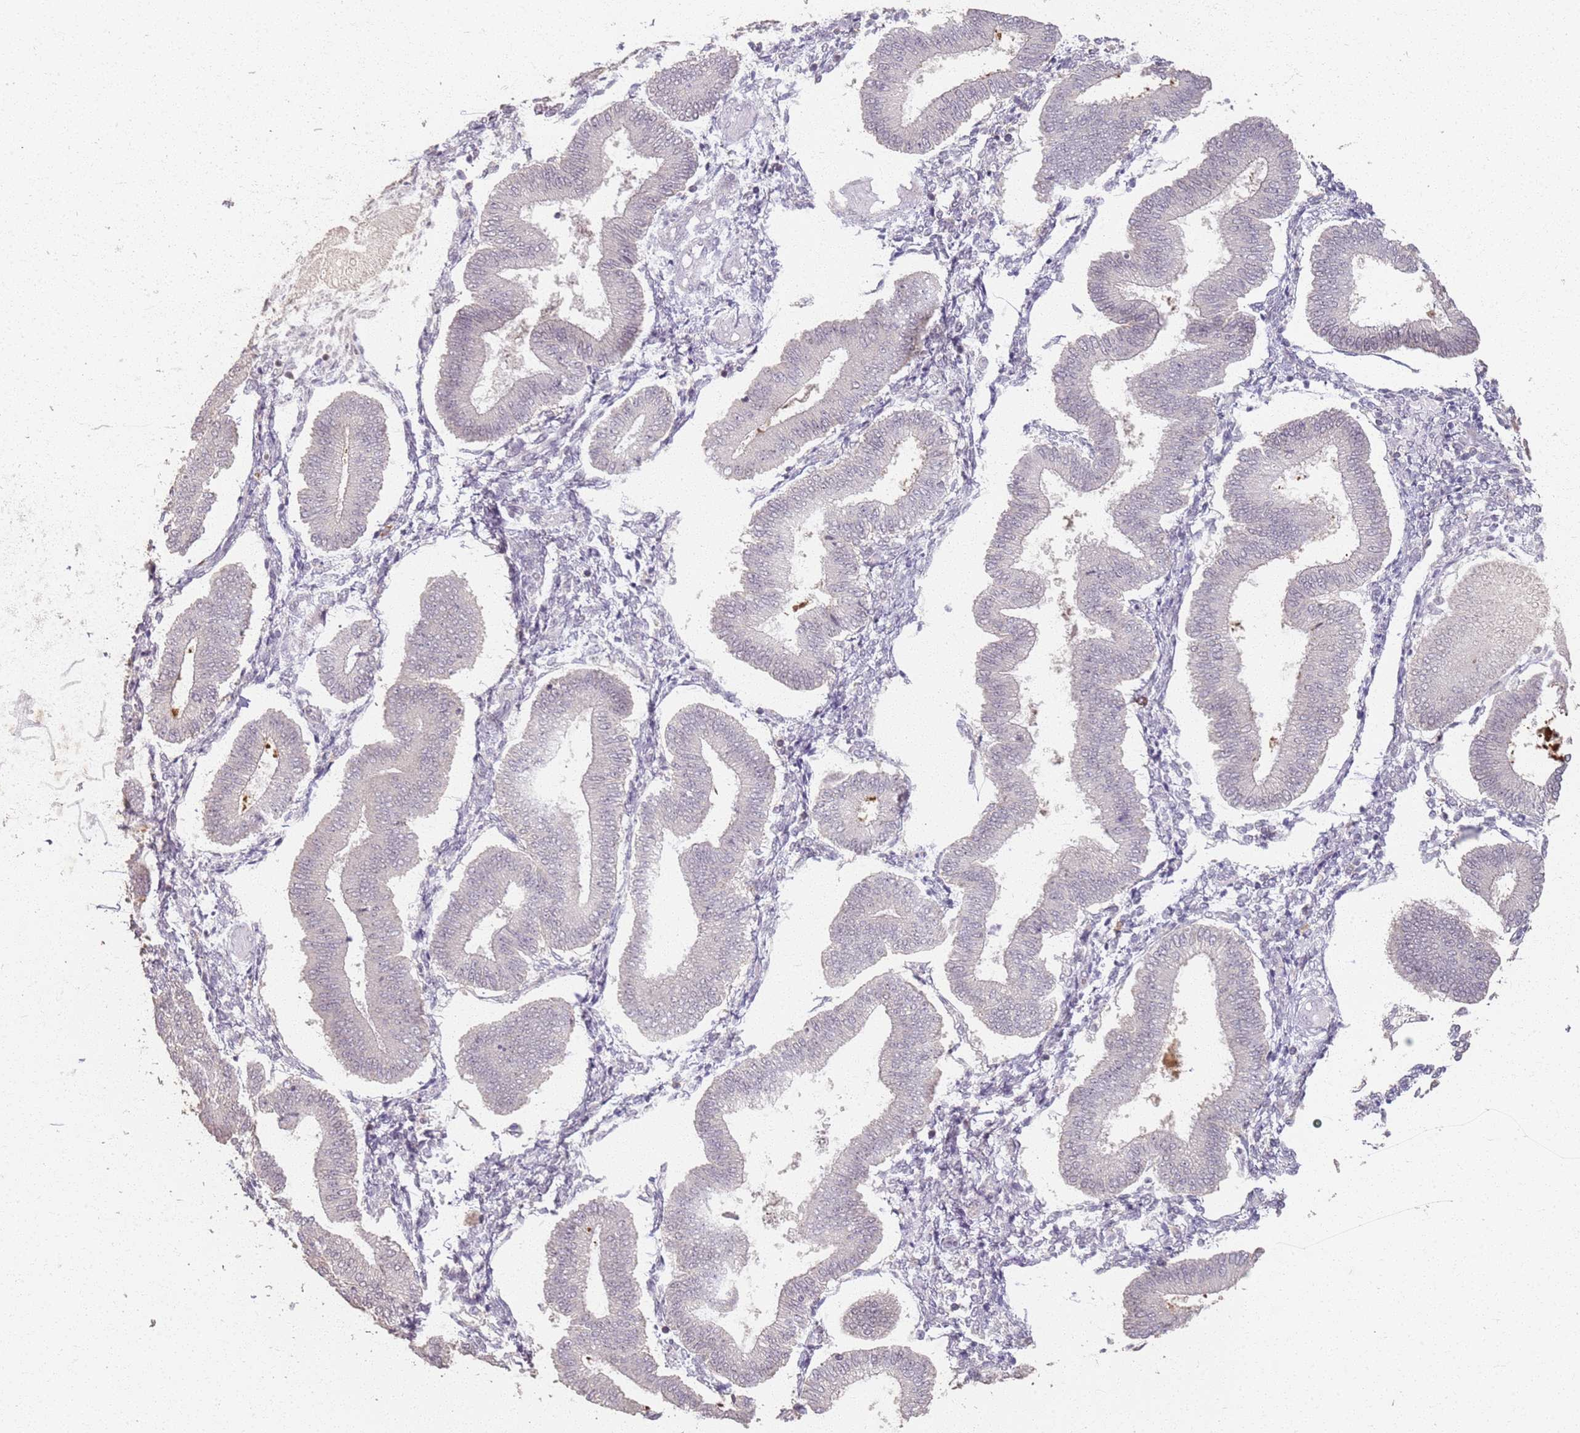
{"staining": {"intensity": "negative", "quantity": "none", "location": "none"}, "tissue": "endometrium", "cell_type": "Cells in endometrial stroma", "image_type": "normal", "snomed": [{"axis": "morphology", "description": "Normal tissue, NOS"}, {"axis": "topography", "description": "Endometrium"}], "caption": "Image shows no significant protein positivity in cells in endometrial stroma of benign endometrium. Brightfield microscopy of immunohistochemistry stained with DAB (brown) and hematoxylin (blue), captured at high magnification.", "gene": "CCDC168", "patient": {"sex": "female", "age": 39}}